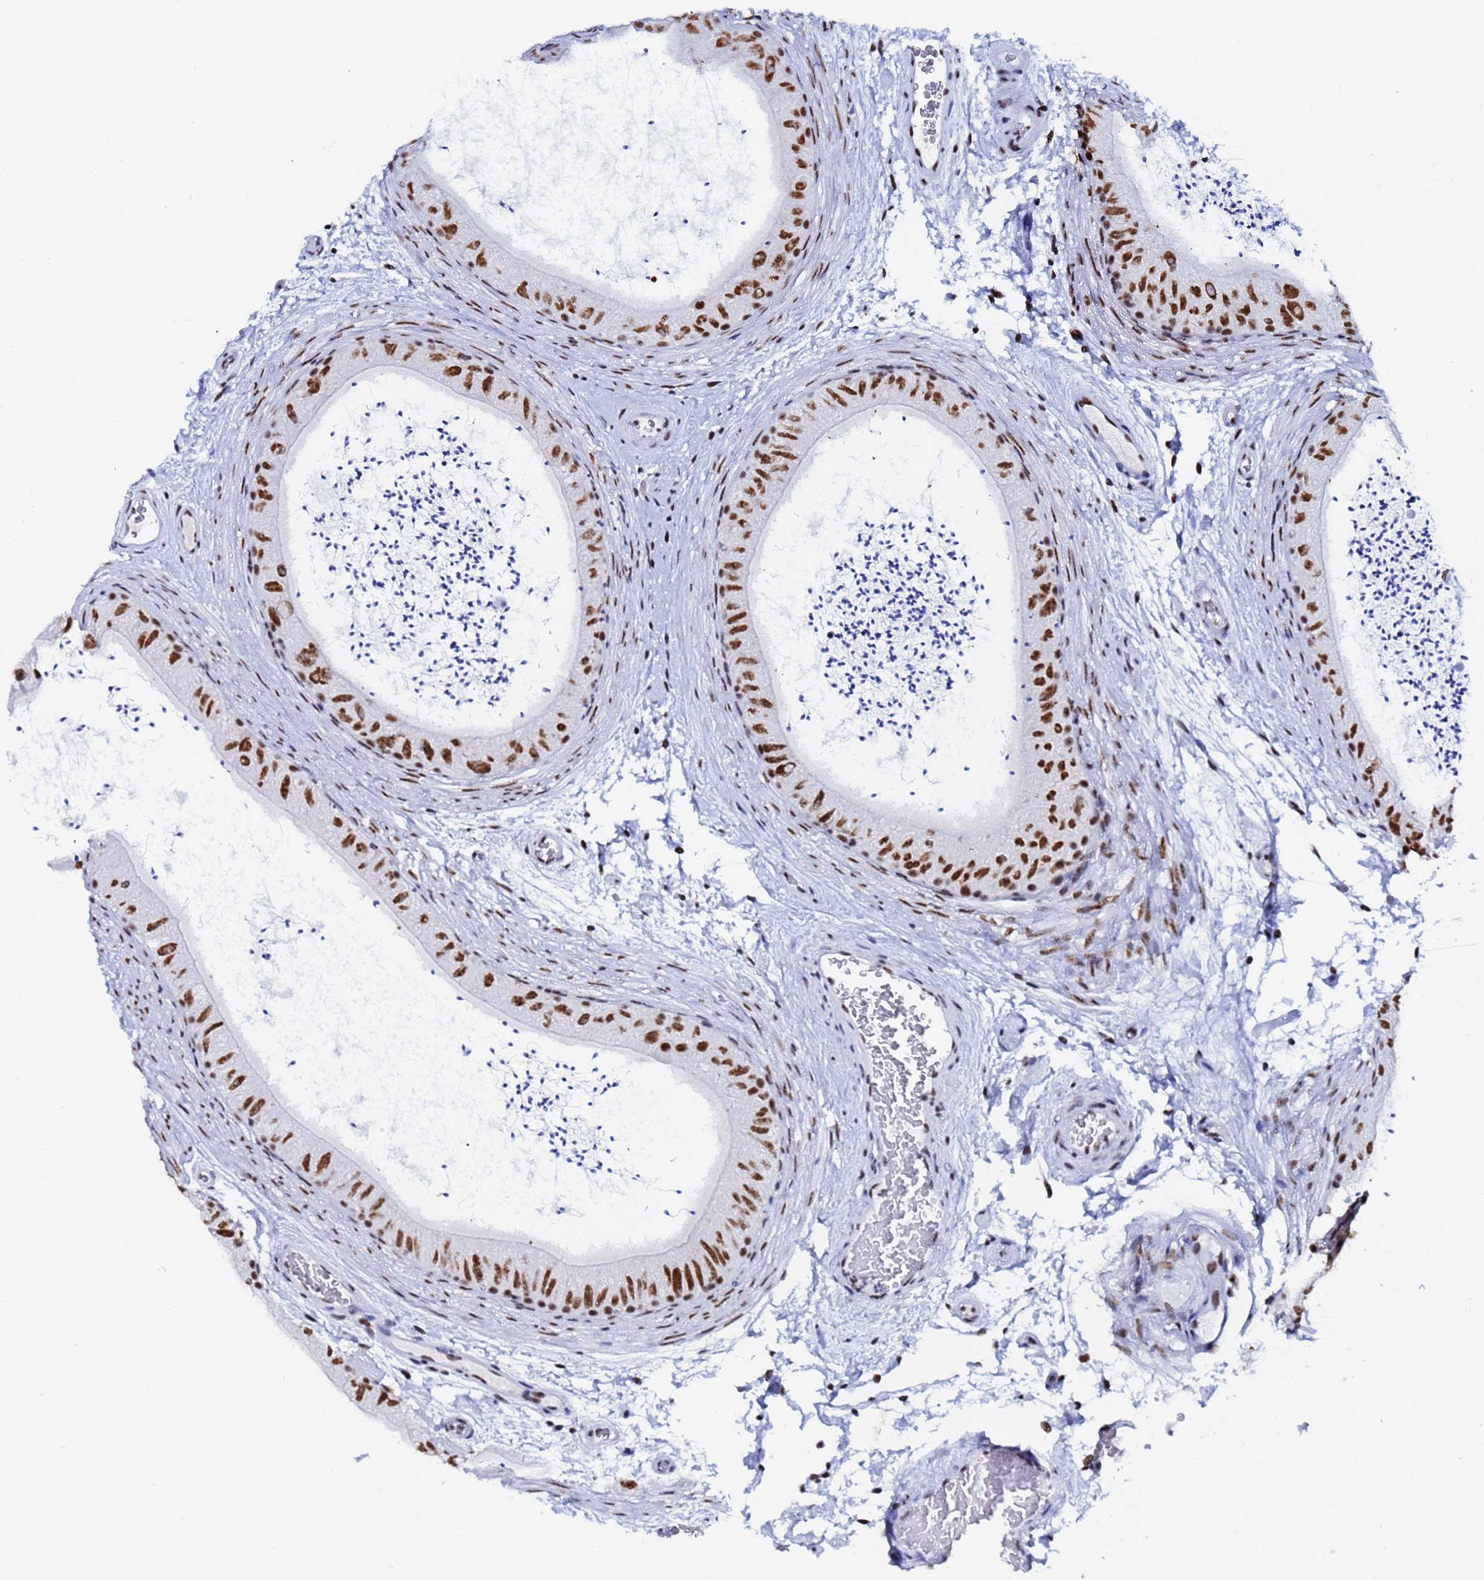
{"staining": {"intensity": "strong", "quantity": ">75%", "location": "nuclear"}, "tissue": "epididymis", "cell_type": "Glandular cells", "image_type": "normal", "snomed": [{"axis": "morphology", "description": "Normal tissue, NOS"}, {"axis": "topography", "description": "Epididymis"}], "caption": "DAB immunohistochemical staining of unremarkable epididymis reveals strong nuclear protein staining in approximately >75% of glandular cells. Nuclei are stained in blue.", "gene": "SNRPA1", "patient": {"sex": "male", "age": 50}}